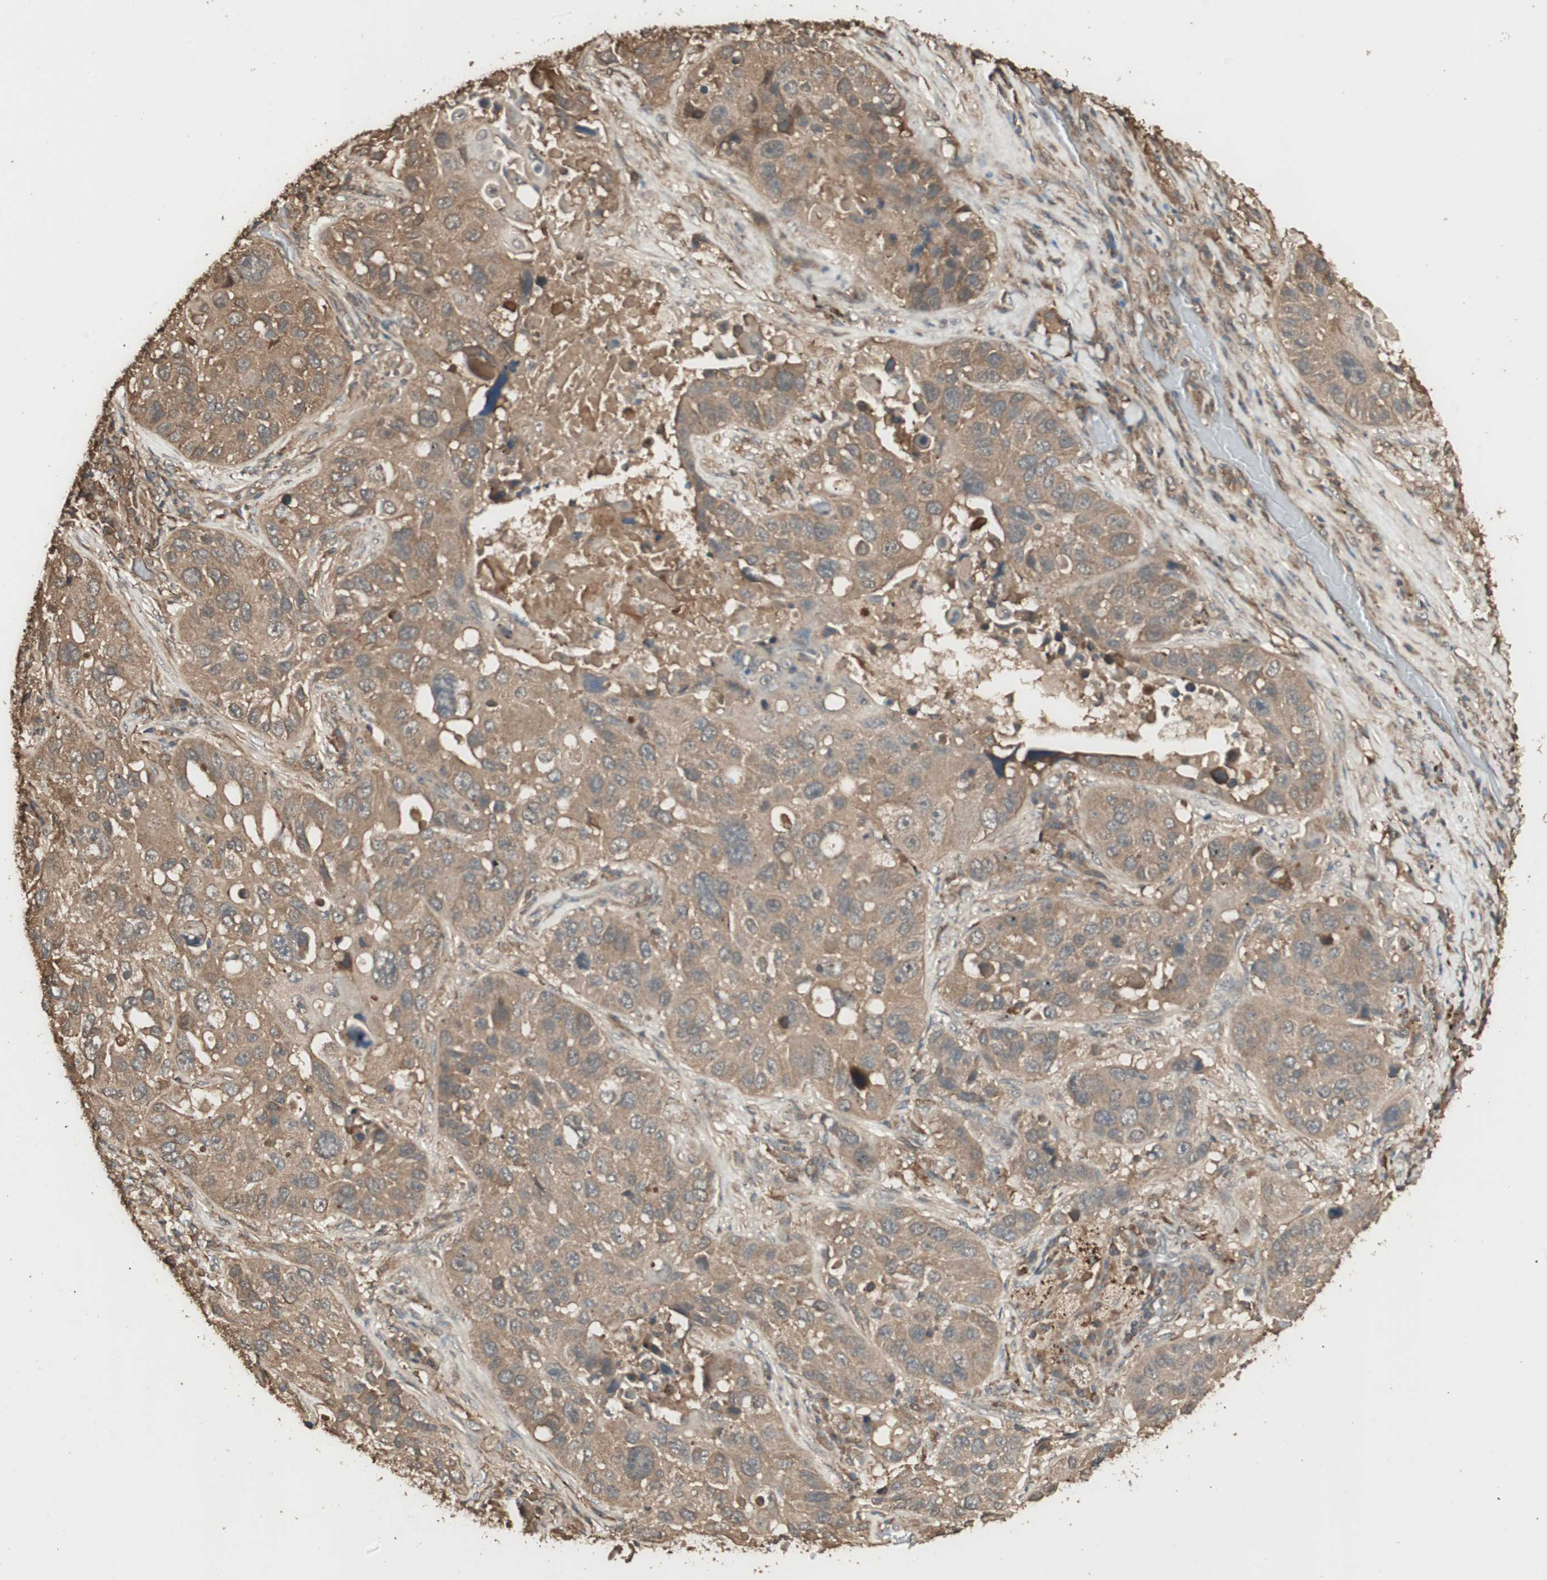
{"staining": {"intensity": "moderate", "quantity": ">75%", "location": "cytoplasmic/membranous"}, "tissue": "lung cancer", "cell_type": "Tumor cells", "image_type": "cancer", "snomed": [{"axis": "morphology", "description": "Squamous cell carcinoma, NOS"}, {"axis": "topography", "description": "Lung"}], "caption": "Immunohistochemistry (IHC) photomicrograph of neoplastic tissue: human squamous cell carcinoma (lung) stained using IHC exhibits medium levels of moderate protein expression localized specifically in the cytoplasmic/membranous of tumor cells, appearing as a cytoplasmic/membranous brown color.", "gene": "CCN4", "patient": {"sex": "male", "age": 57}}